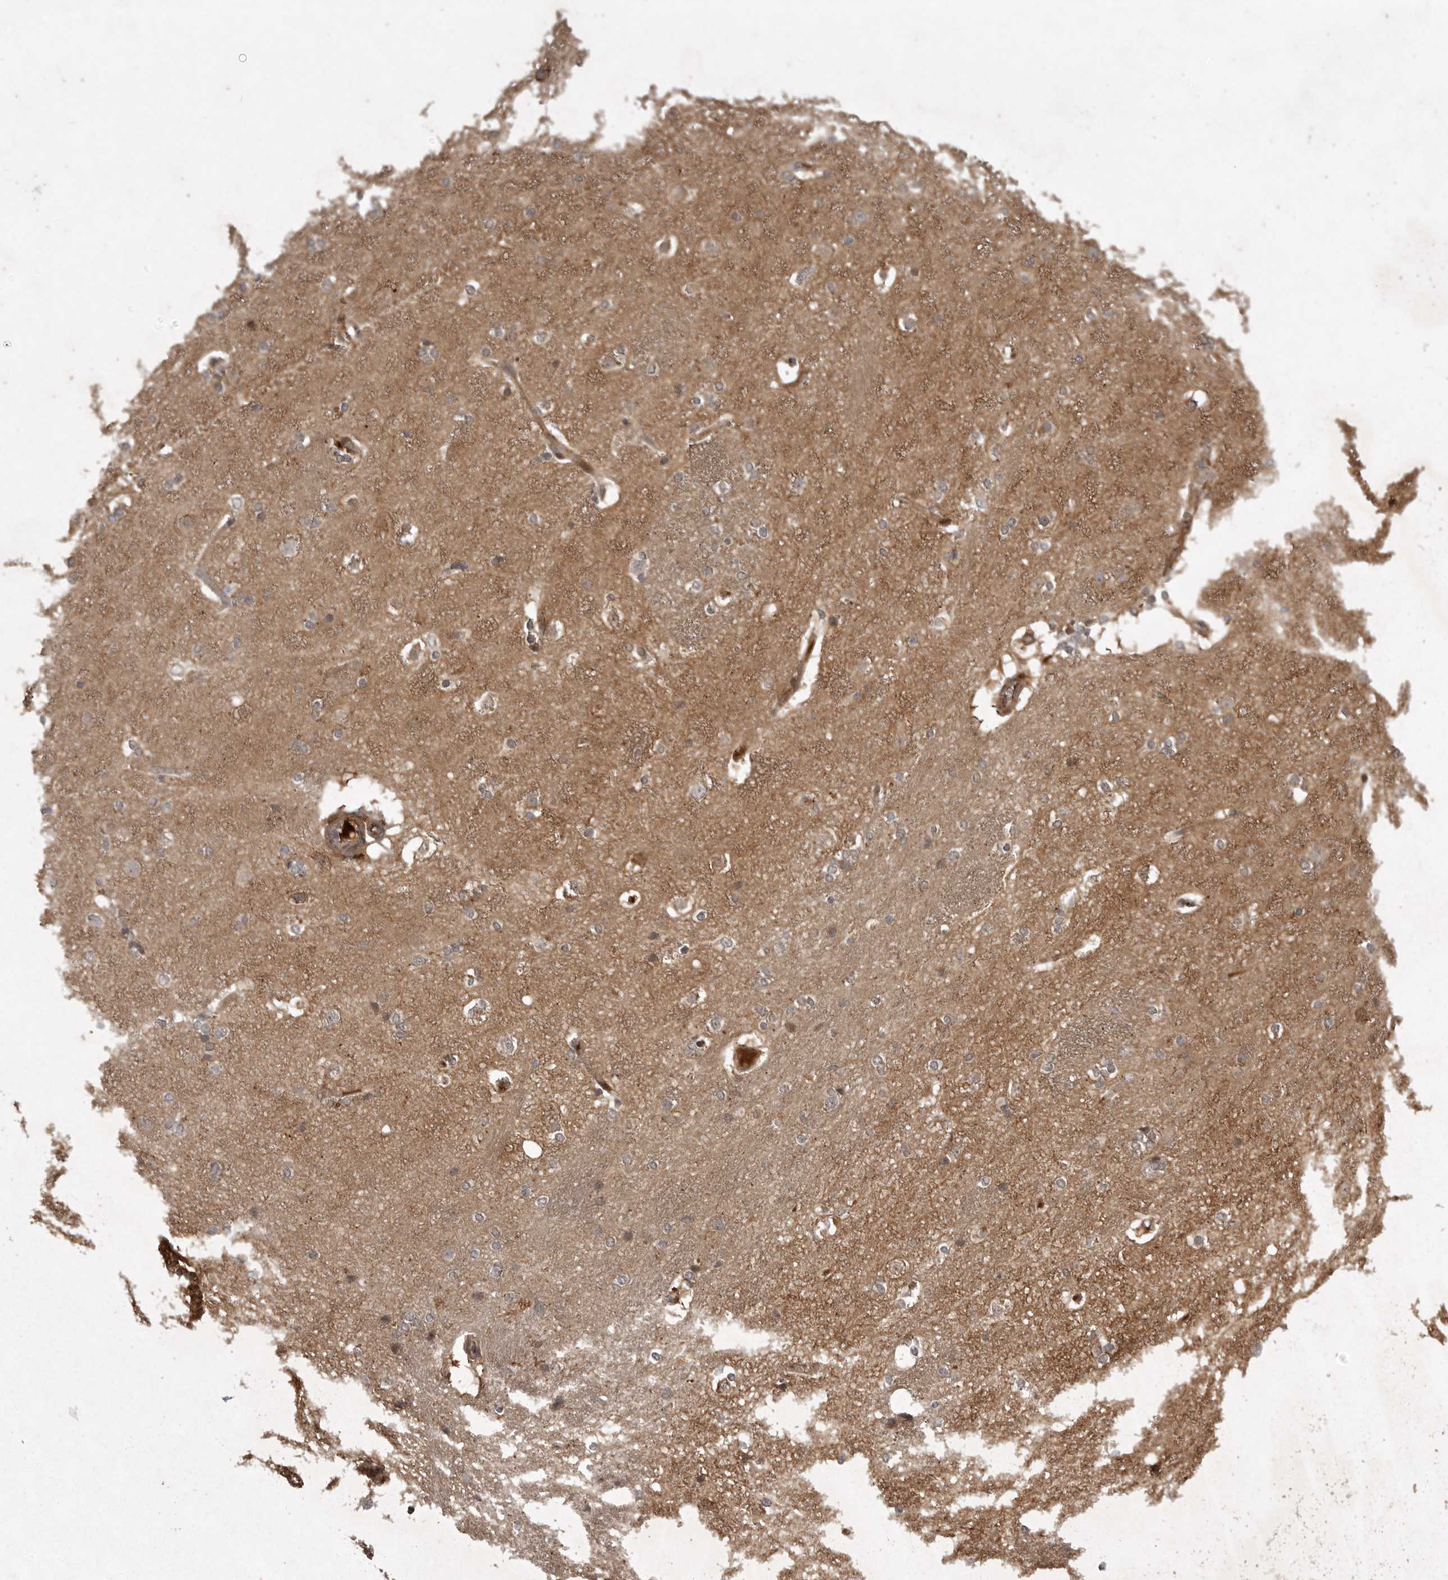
{"staining": {"intensity": "moderate", "quantity": "<25%", "location": "cytoplasmic/membranous"}, "tissue": "caudate", "cell_type": "Glial cells", "image_type": "normal", "snomed": [{"axis": "morphology", "description": "Normal tissue, NOS"}, {"axis": "topography", "description": "Lateral ventricle wall"}], "caption": "Immunohistochemistry (IHC) of normal caudate shows low levels of moderate cytoplasmic/membranous staining in about <25% of glial cells. The staining is performed using DAB (3,3'-diaminobenzidine) brown chromogen to label protein expression. The nuclei are counter-stained blue using hematoxylin.", "gene": "GPR31", "patient": {"sex": "female", "age": 19}}